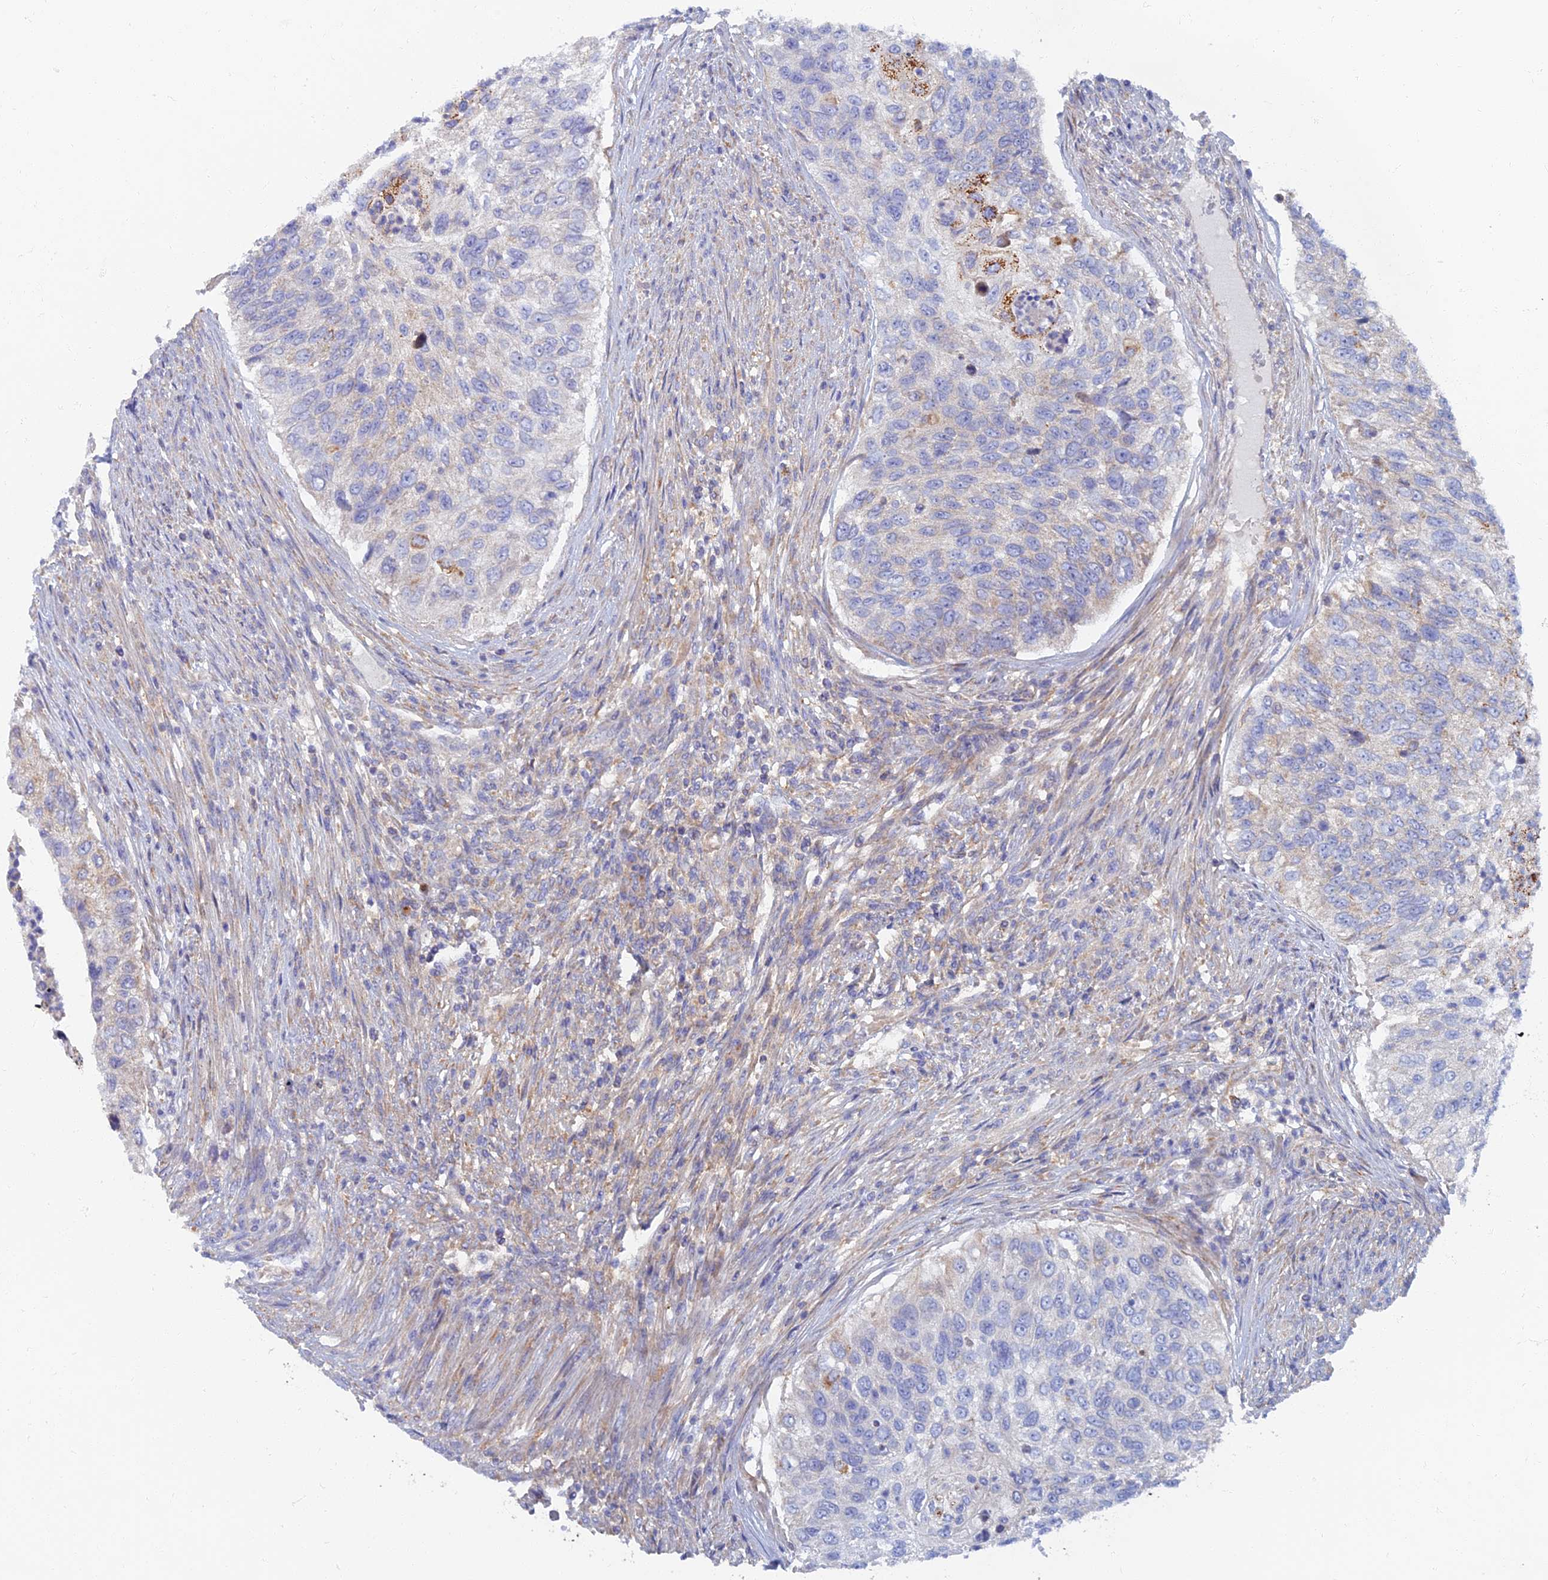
{"staining": {"intensity": "strong", "quantity": "<25%", "location": "cytoplasmic/membranous"}, "tissue": "urothelial cancer", "cell_type": "Tumor cells", "image_type": "cancer", "snomed": [{"axis": "morphology", "description": "Urothelial carcinoma, High grade"}, {"axis": "topography", "description": "Urinary bladder"}], "caption": "High-power microscopy captured an immunohistochemistry image of urothelial carcinoma (high-grade), revealing strong cytoplasmic/membranous staining in approximately <25% of tumor cells.", "gene": "TMEM44", "patient": {"sex": "female", "age": 60}}